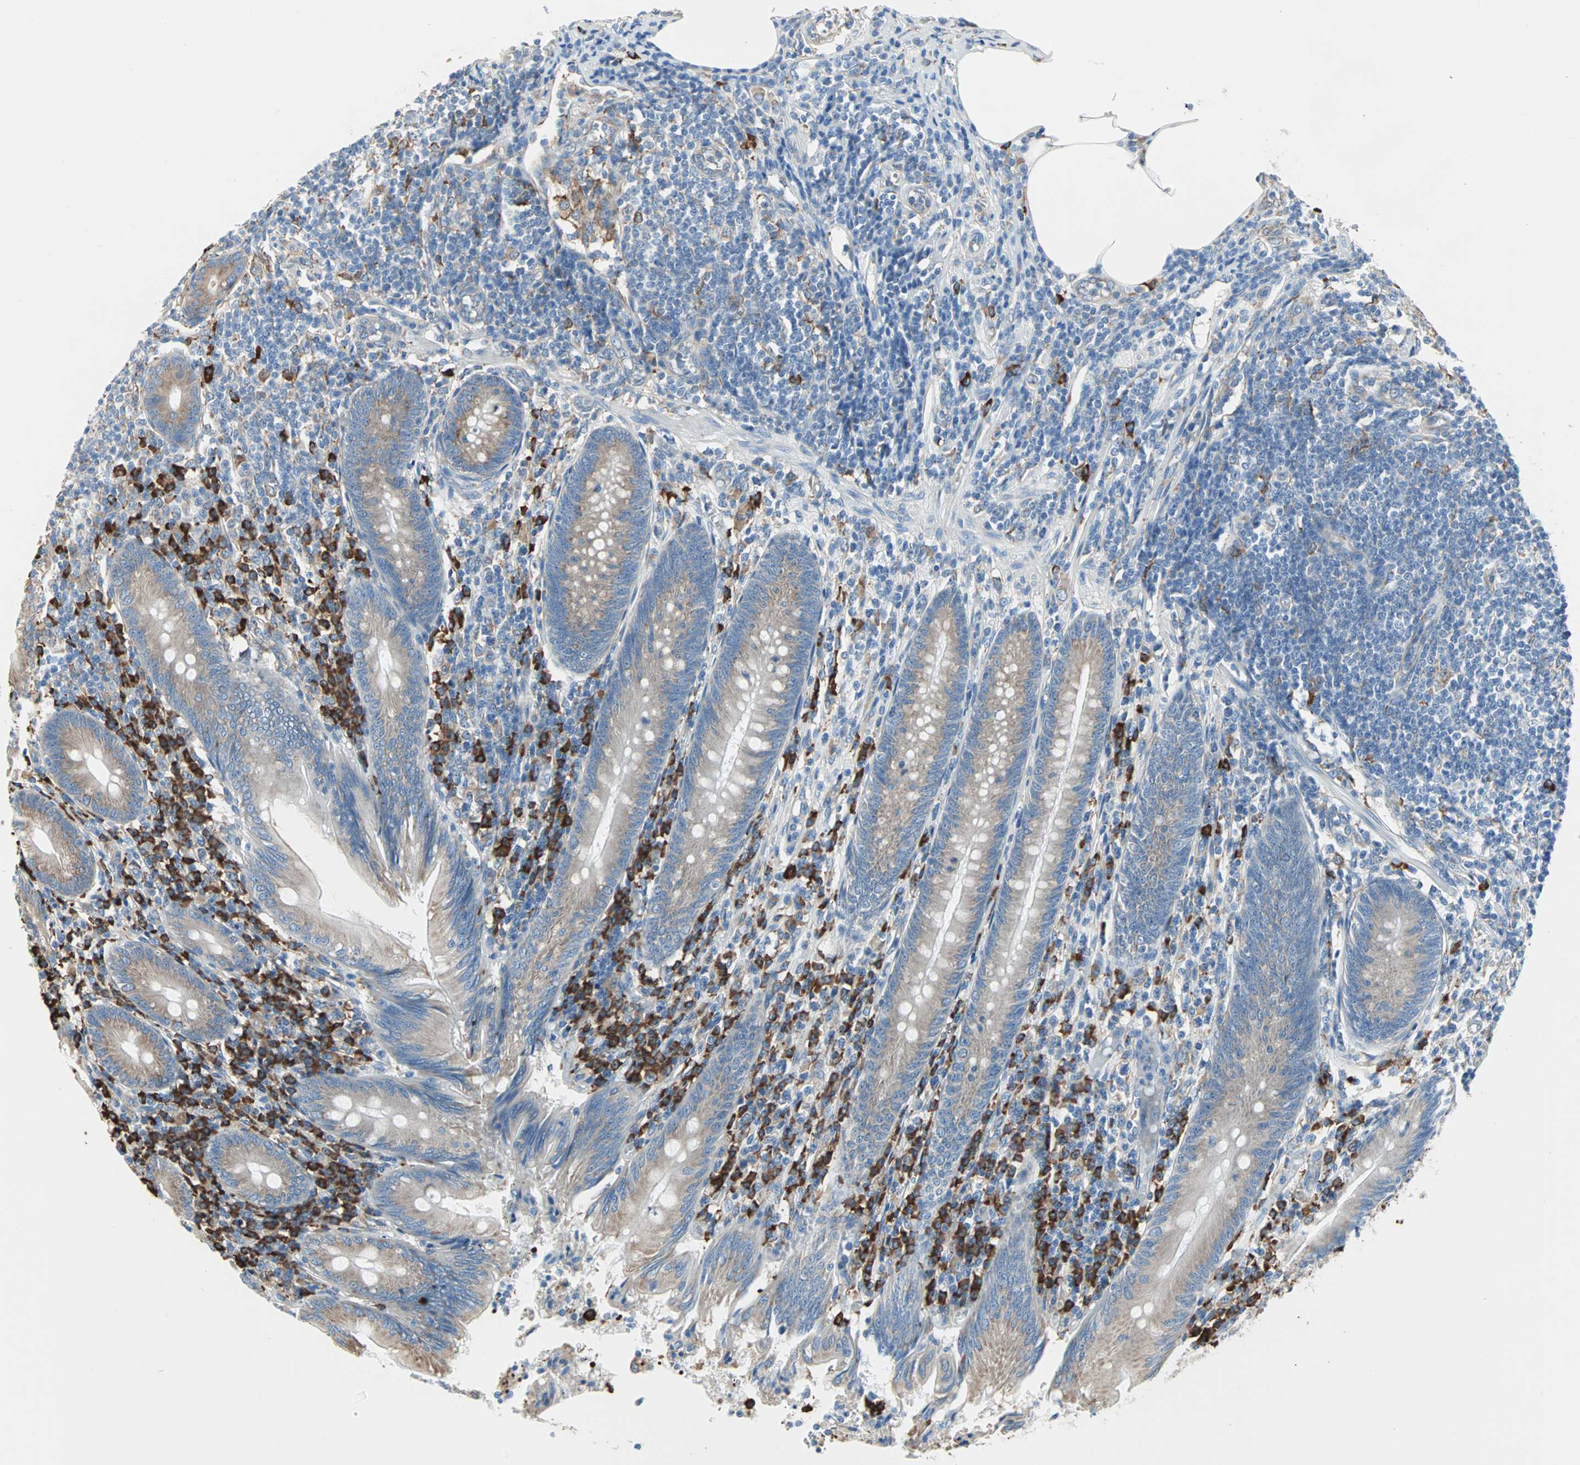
{"staining": {"intensity": "weak", "quantity": ">75%", "location": "cytoplasmic/membranous"}, "tissue": "appendix", "cell_type": "Glandular cells", "image_type": "normal", "snomed": [{"axis": "morphology", "description": "Normal tissue, NOS"}, {"axis": "morphology", "description": "Inflammation, NOS"}, {"axis": "topography", "description": "Appendix"}], "caption": "Protein staining exhibits weak cytoplasmic/membranous staining in about >75% of glandular cells in unremarkable appendix.", "gene": "PLCXD1", "patient": {"sex": "male", "age": 46}}